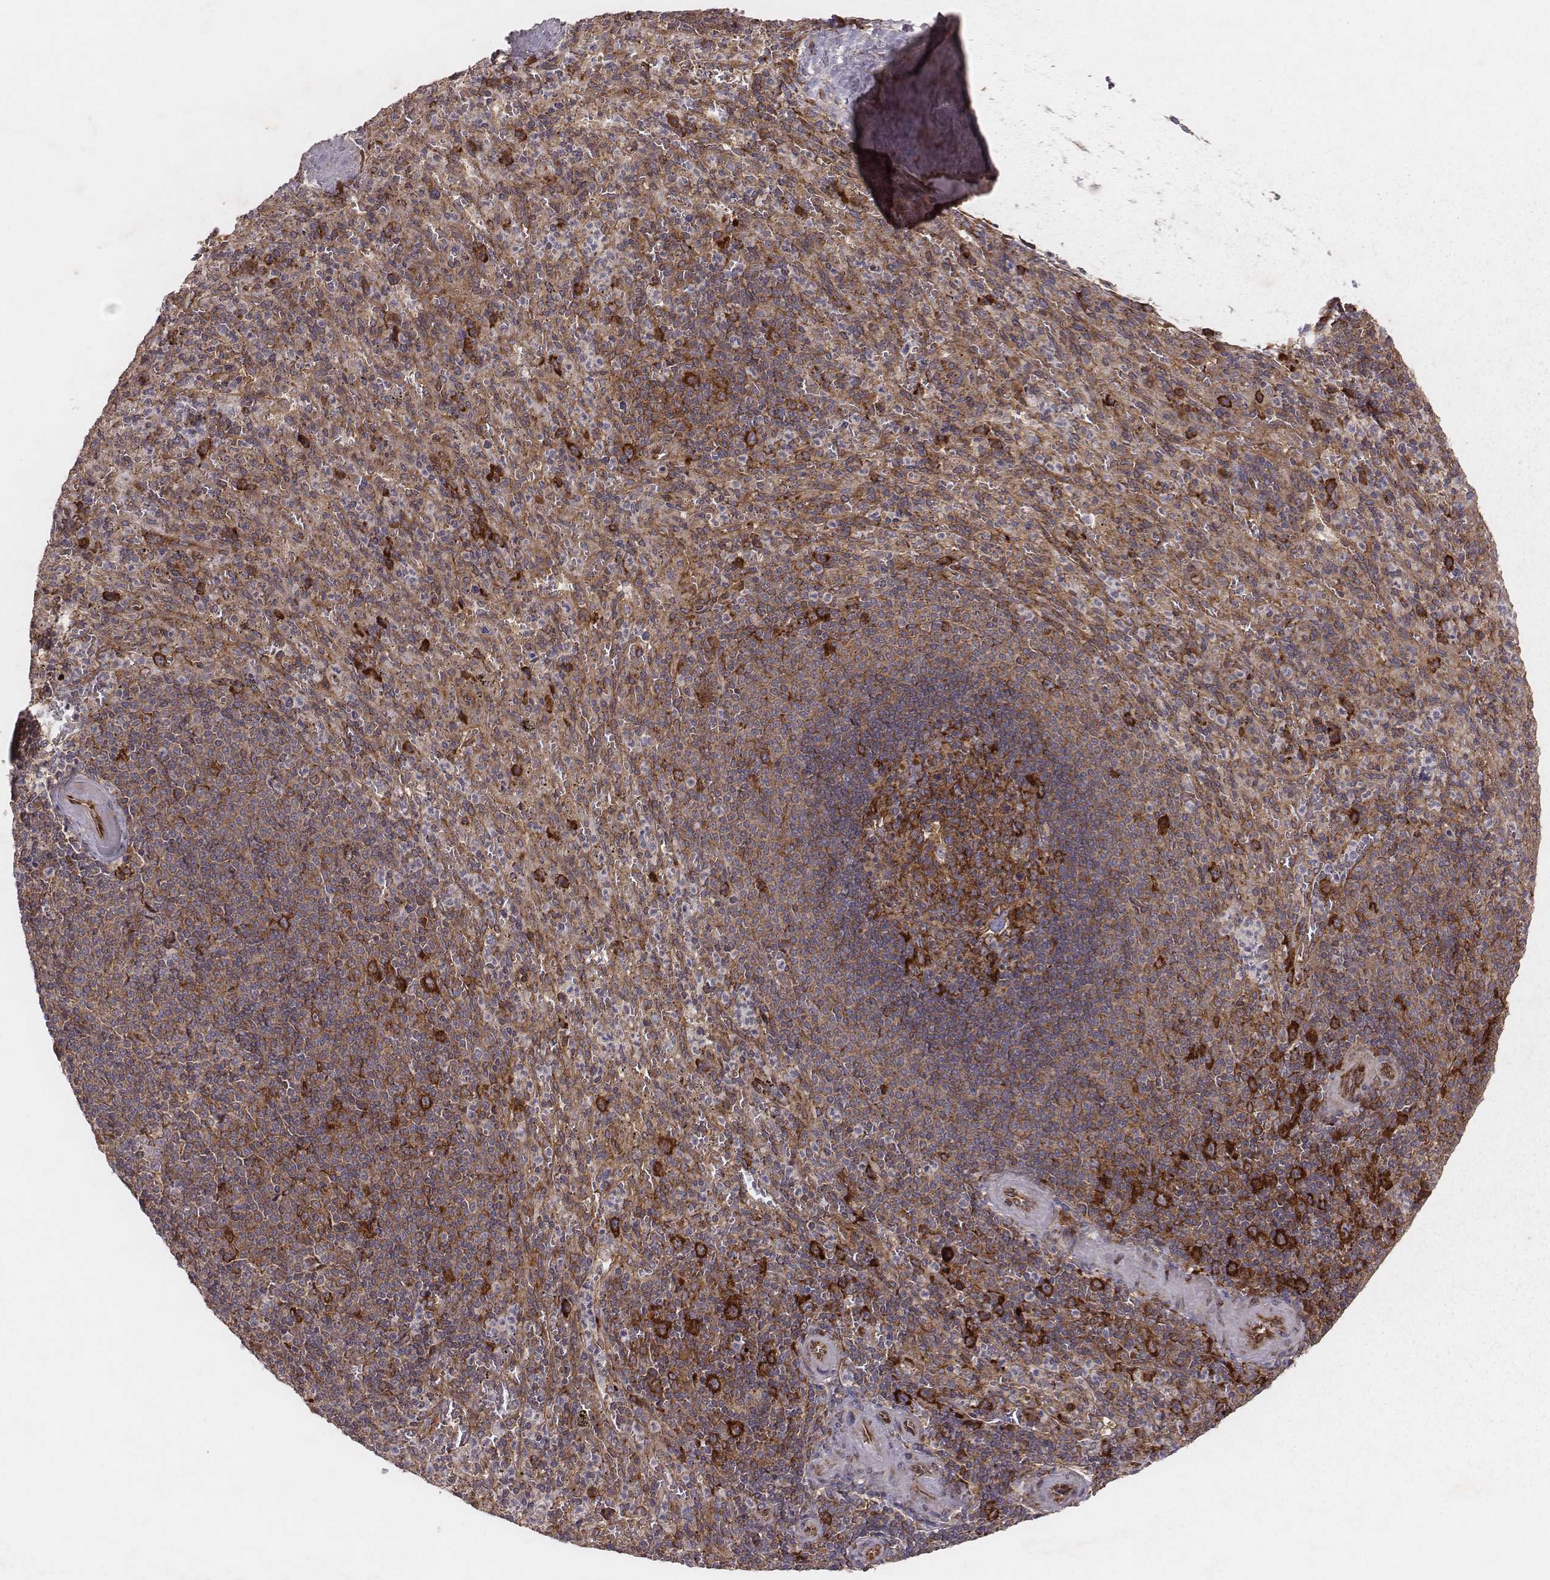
{"staining": {"intensity": "strong", "quantity": ">75%", "location": "cytoplasmic/membranous"}, "tissue": "spleen", "cell_type": "Cells in red pulp", "image_type": "normal", "snomed": [{"axis": "morphology", "description": "Normal tissue, NOS"}, {"axis": "topography", "description": "Spleen"}], "caption": "Human spleen stained for a protein (brown) demonstrates strong cytoplasmic/membranous positive positivity in approximately >75% of cells in red pulp.", "gene": "TXLNA", "patient": {"sex": "male", "age": 57}}